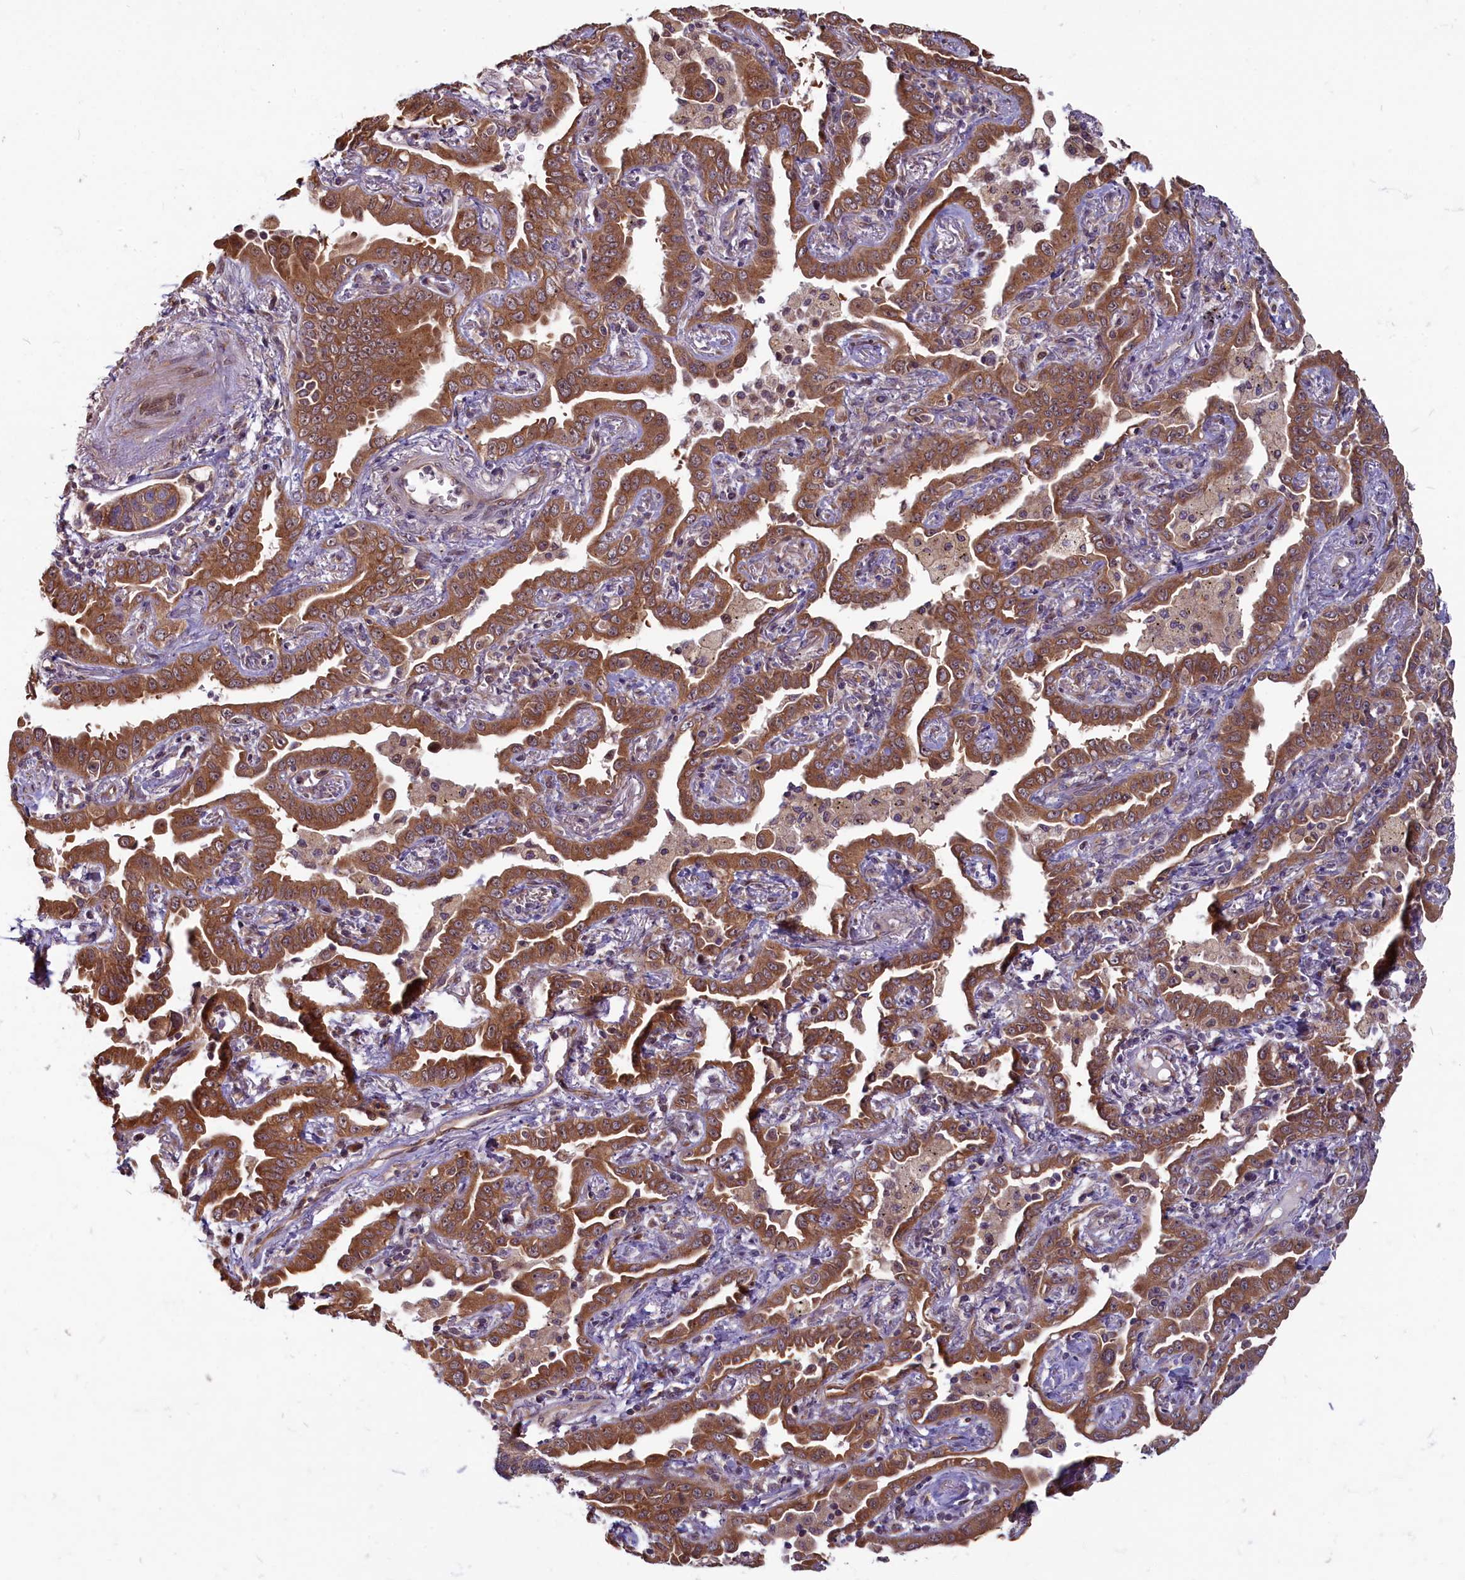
{"staining": {"intensity": "strong", "quantity": ">75%", "location": "cytoplasmic/membranous"}, "tissue": "lung cancer", "cell_type": "Tumor cells", "image_type": "cancer", "snomed": [{"axis": "morphology", "description": "Adenocarcinoma, NOS"}, {"axis": "topography", "description": "Lung"}], "caption": "Immunohistochemical staining of human lung cancer reveals strong cytoplasmic/membranous protein positivity in about >75% of tumor cells. Nuclei are stained in blue.", "gene": "MYCBP", "patient": {"sex": "male", "age": 67}}